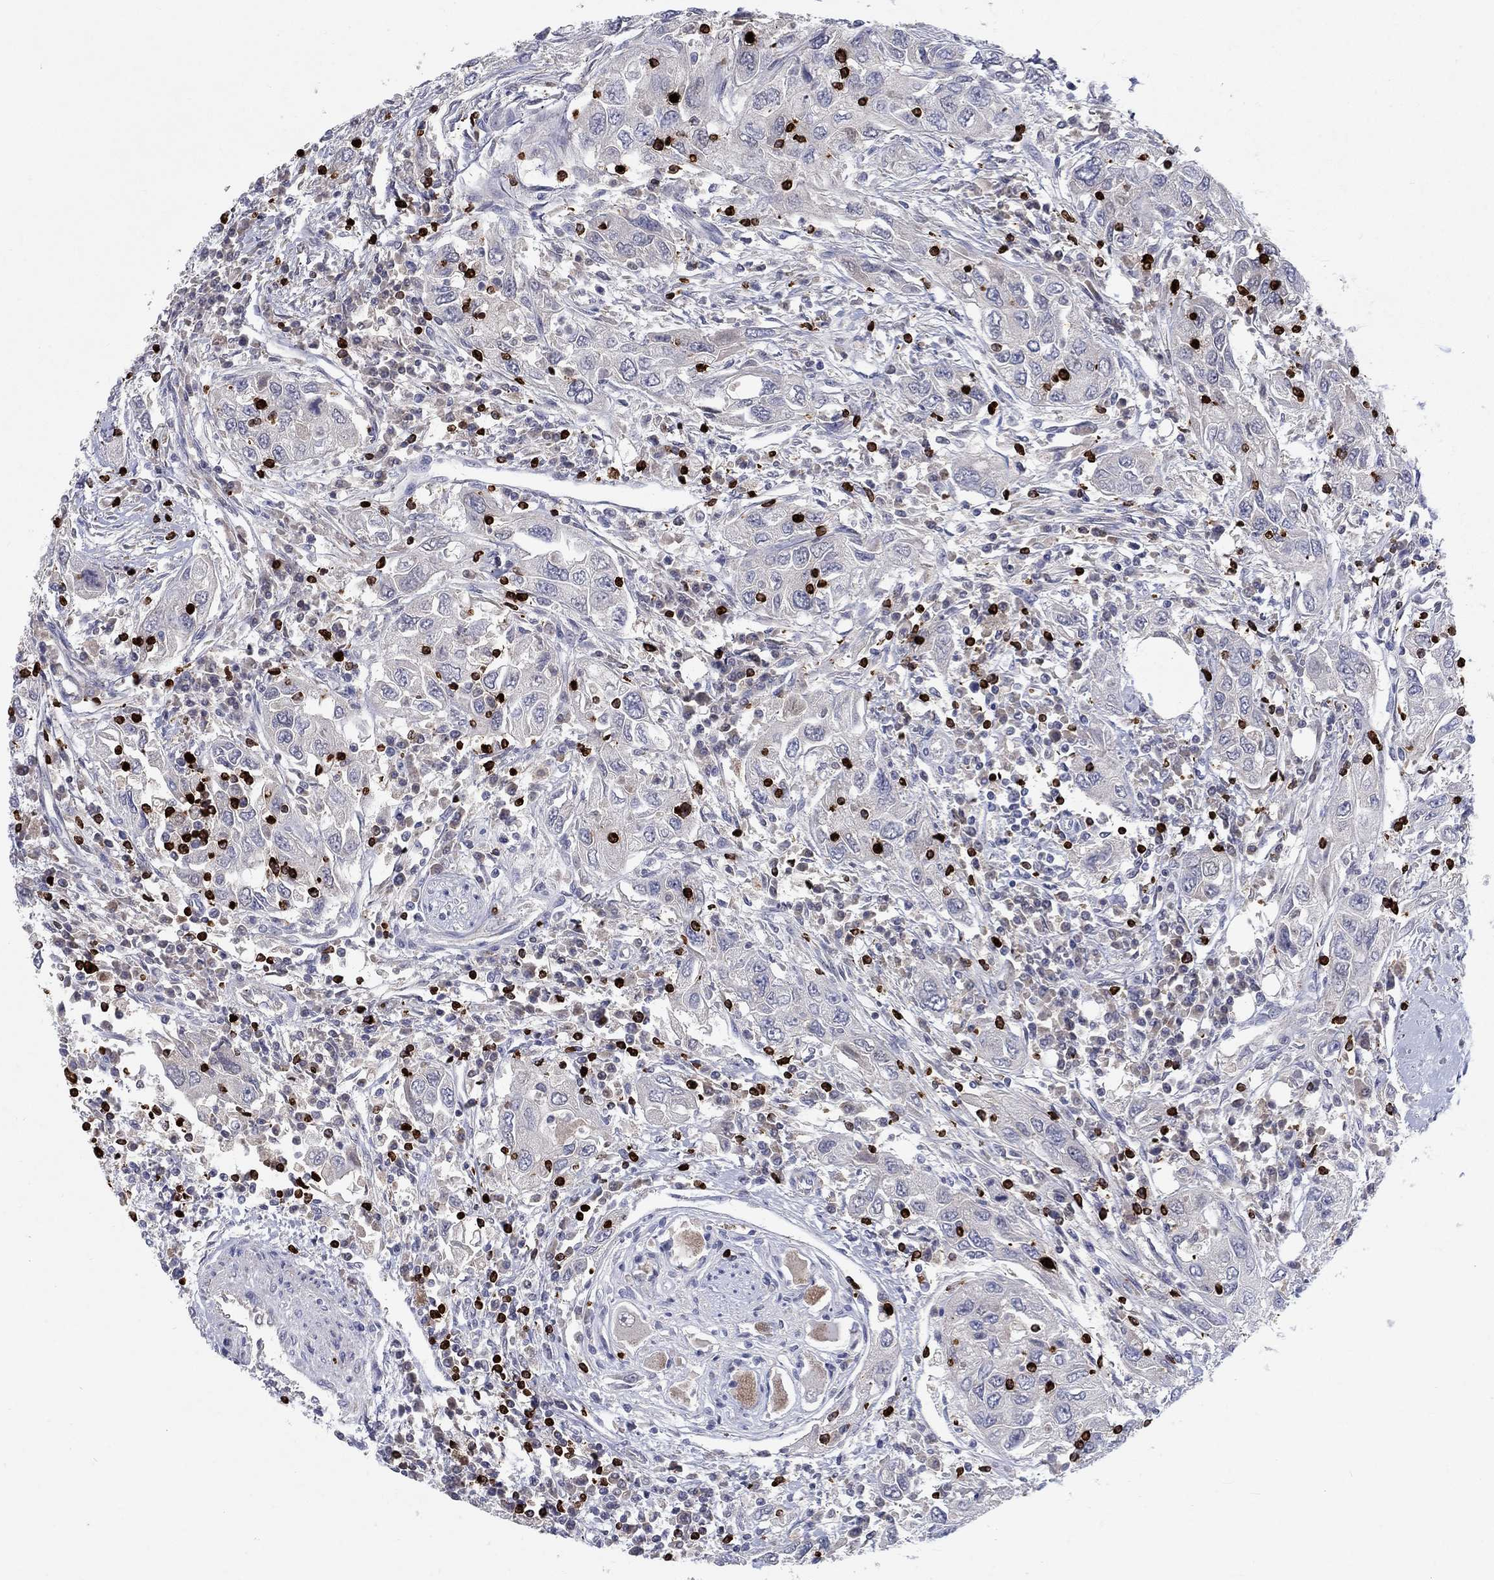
{"staining": {"intensity": "negative", "quantity": "none", "location": "none"}, "tissue": "urothelial cancer", "cell_type": "Tumor cells", "image_type": "cancer", "snomed": [{"axis": "morphology", "description": "Urothelial carcinoma, High grade"}, {"axis": "topography", "description": "Urinary bladder"}], "caption": "This is a micrograph of immunohistochemistry (IHC) staining of urothelial cancer, which shows no staining in tumor cells.", "gene": "GZMA", "patient": {"sex": "male", "age": 76}}